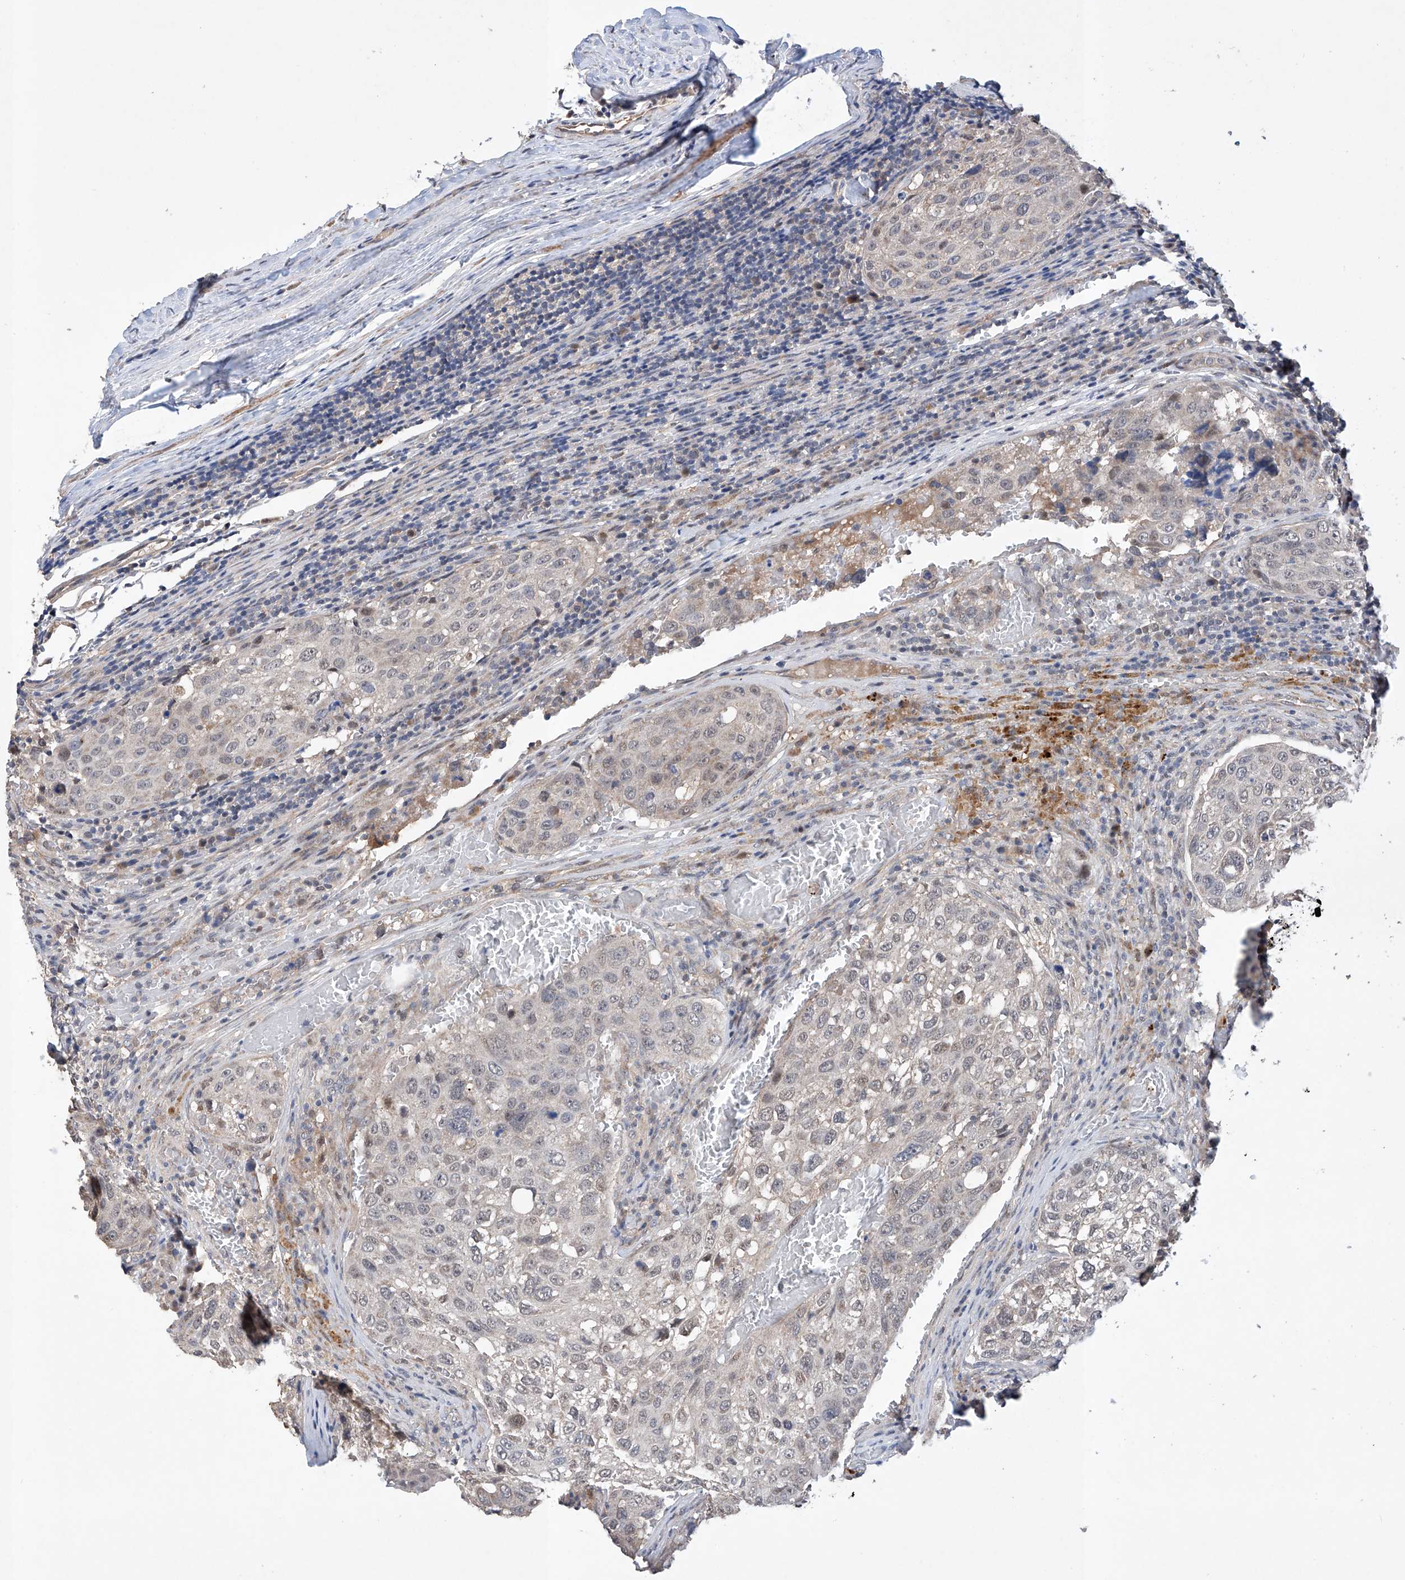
{"staining": {"intensity": "weak", "quantity": "25%-75%", "location": "nuclear"}, "tissue": "urothelial cancer", "cell_type": "Tumor cells", "image_type": "cancer", "snomed": [{"axis": "morphology", "description": "Urothelial carcinoma, High grade"}, {"axis": "topography", "description": "Lymph node"}, {"axis": "topography", "description": "Urinary bladder"}], "caption": "High-power microscopy captured an immunohistochemistry (IHC) photomicrograph of urothelial cancer, revealing weak nuclear staining in about 25%-75% of tumor cells.", "gene": "AFG1L", "patient": {"sex": "male", "age": 51}}